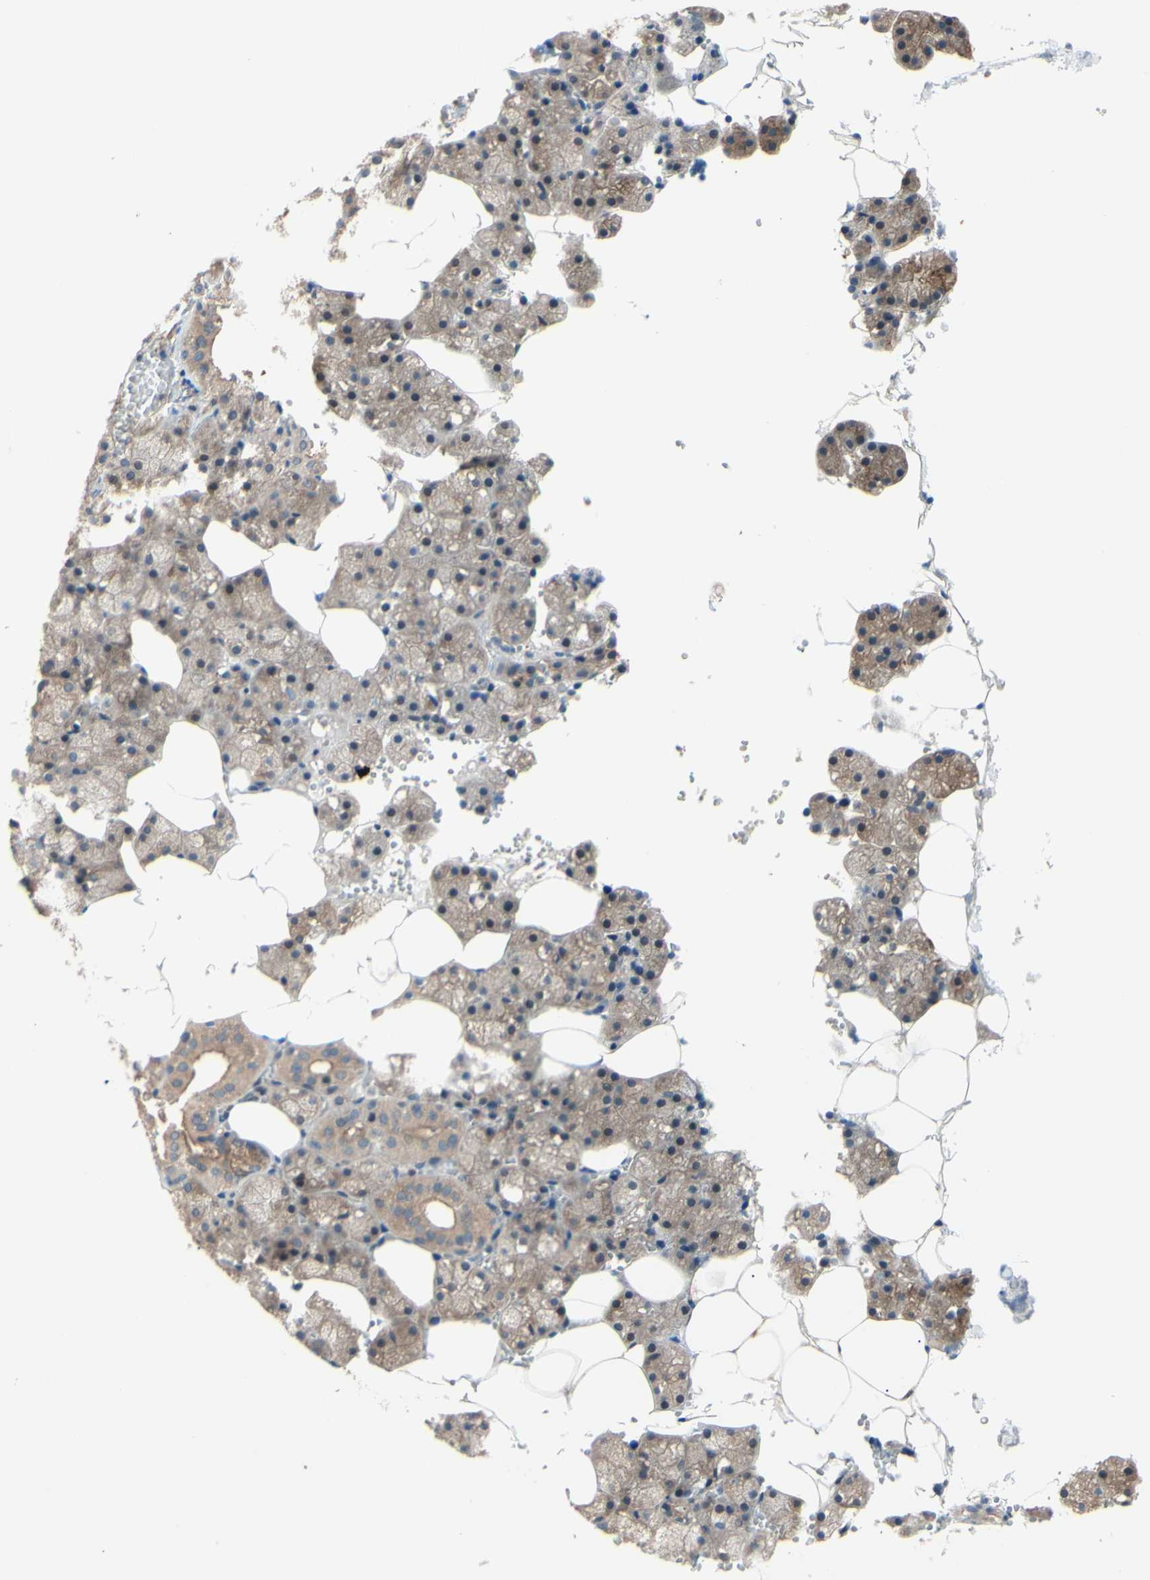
{"staining": {"intensity": "moderate", "quantity": ">75%", "location": "cytoplasmic/membranous"}, "tissue": "salivary gland", "cell_type": "Glandular cells", "image_type": "normal", "snomed": [{"axis": "morphology", "description": "Normal tissue, NOS"}, {"axis": "topography", "description": "Salivary gland"}], "caption": "Immunohistochemical staining of benign human salivary gland displays medium levels of moderate cytoplasmic/membranous positivity in approximately >75% of glandular cells. (DAB IHC, brown staining for protein, blue staining for nuclei).", "gene": "DYNLRB1", "patient": {"sex": "male", "age": 62}}